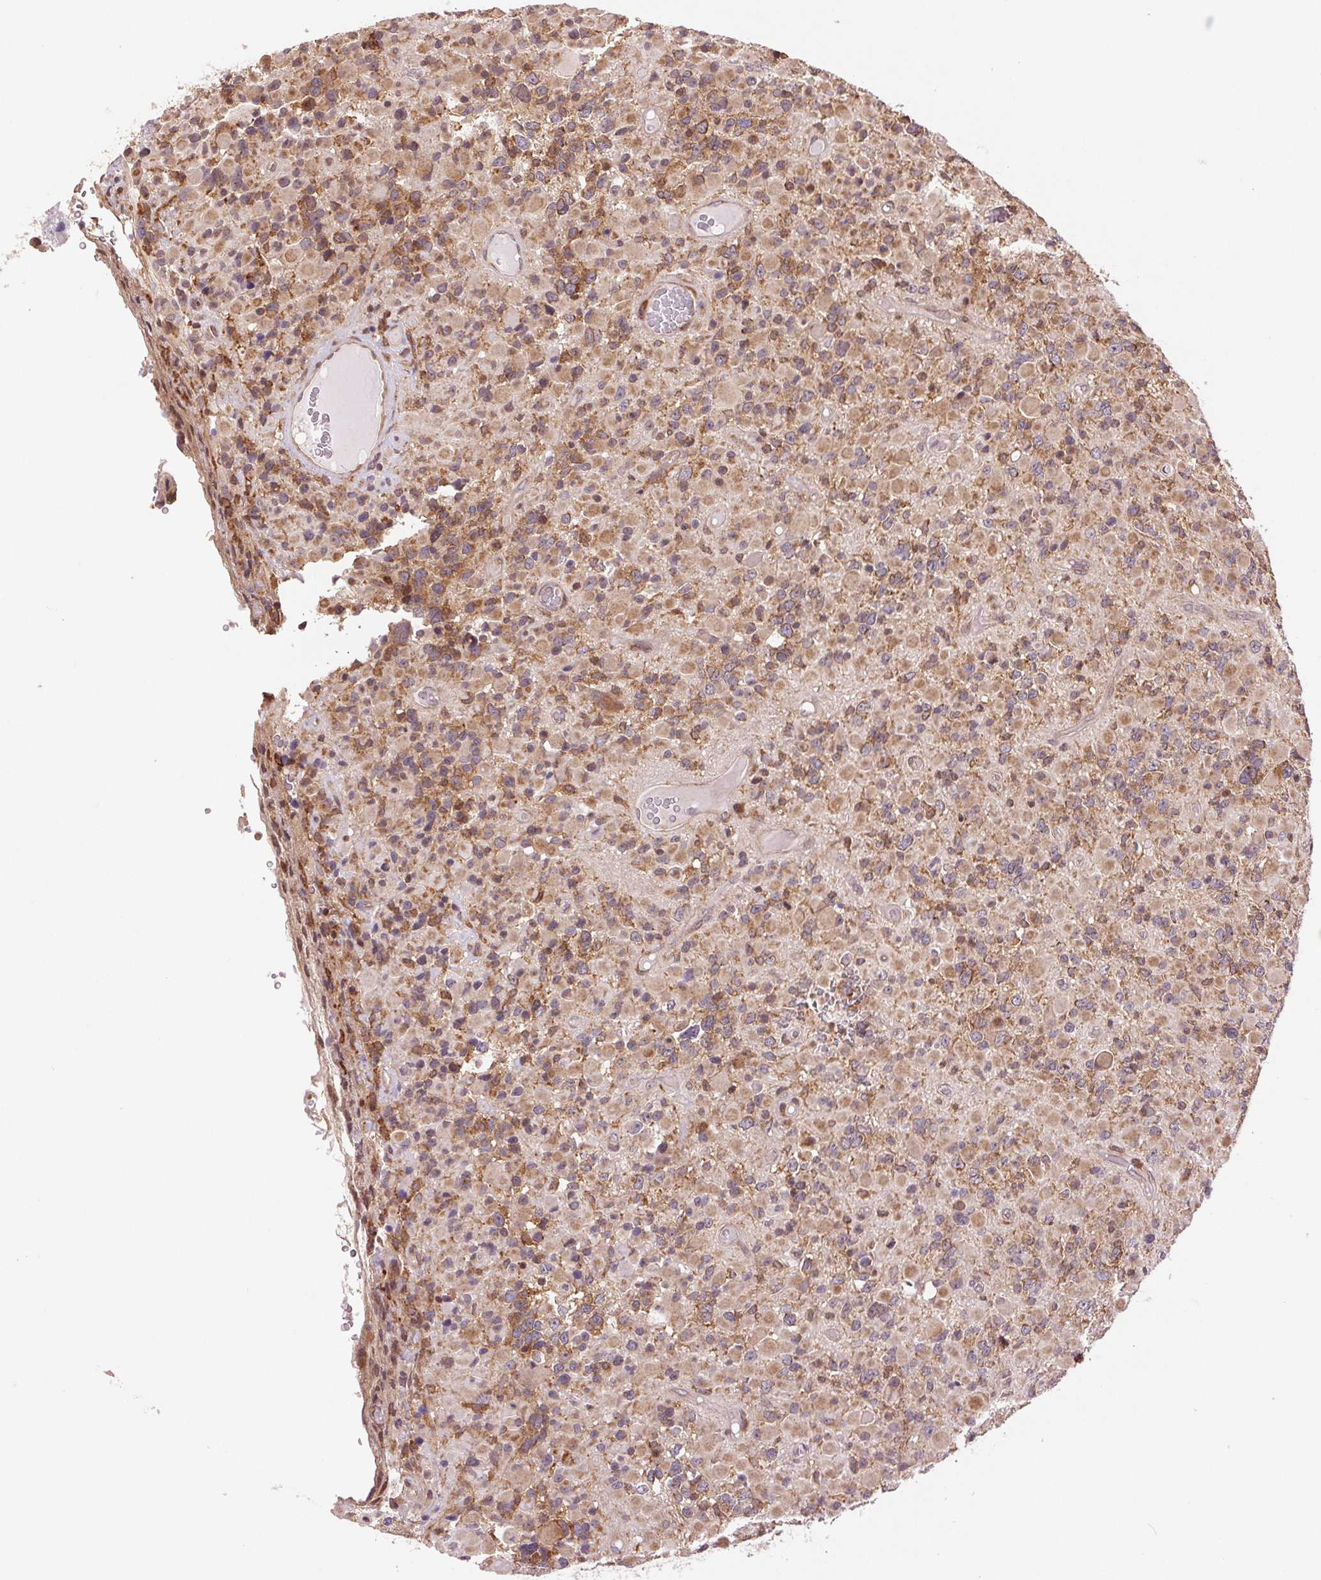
{"staining": {"intensity": "moderate", "quantity": "25%-75%", "location": "cytoplasmic/membranous"}, "tissue": "glioma", "cell_type": "Tumor cells", "image_type": "cancer", "snomed": [{"axis": "morphology", "description": "Glioma, malignant, High grade"}, {"axis": "topography", "description": "Brain"}], "caption": "A histopathology image of human high-grade glioma (malignant) stained for a protein displays moderate cytoplasmic/membranous brown staining in tumor cells.", "gene": "BTF3L4", "patient": {"sex": "female", "age": 40}}